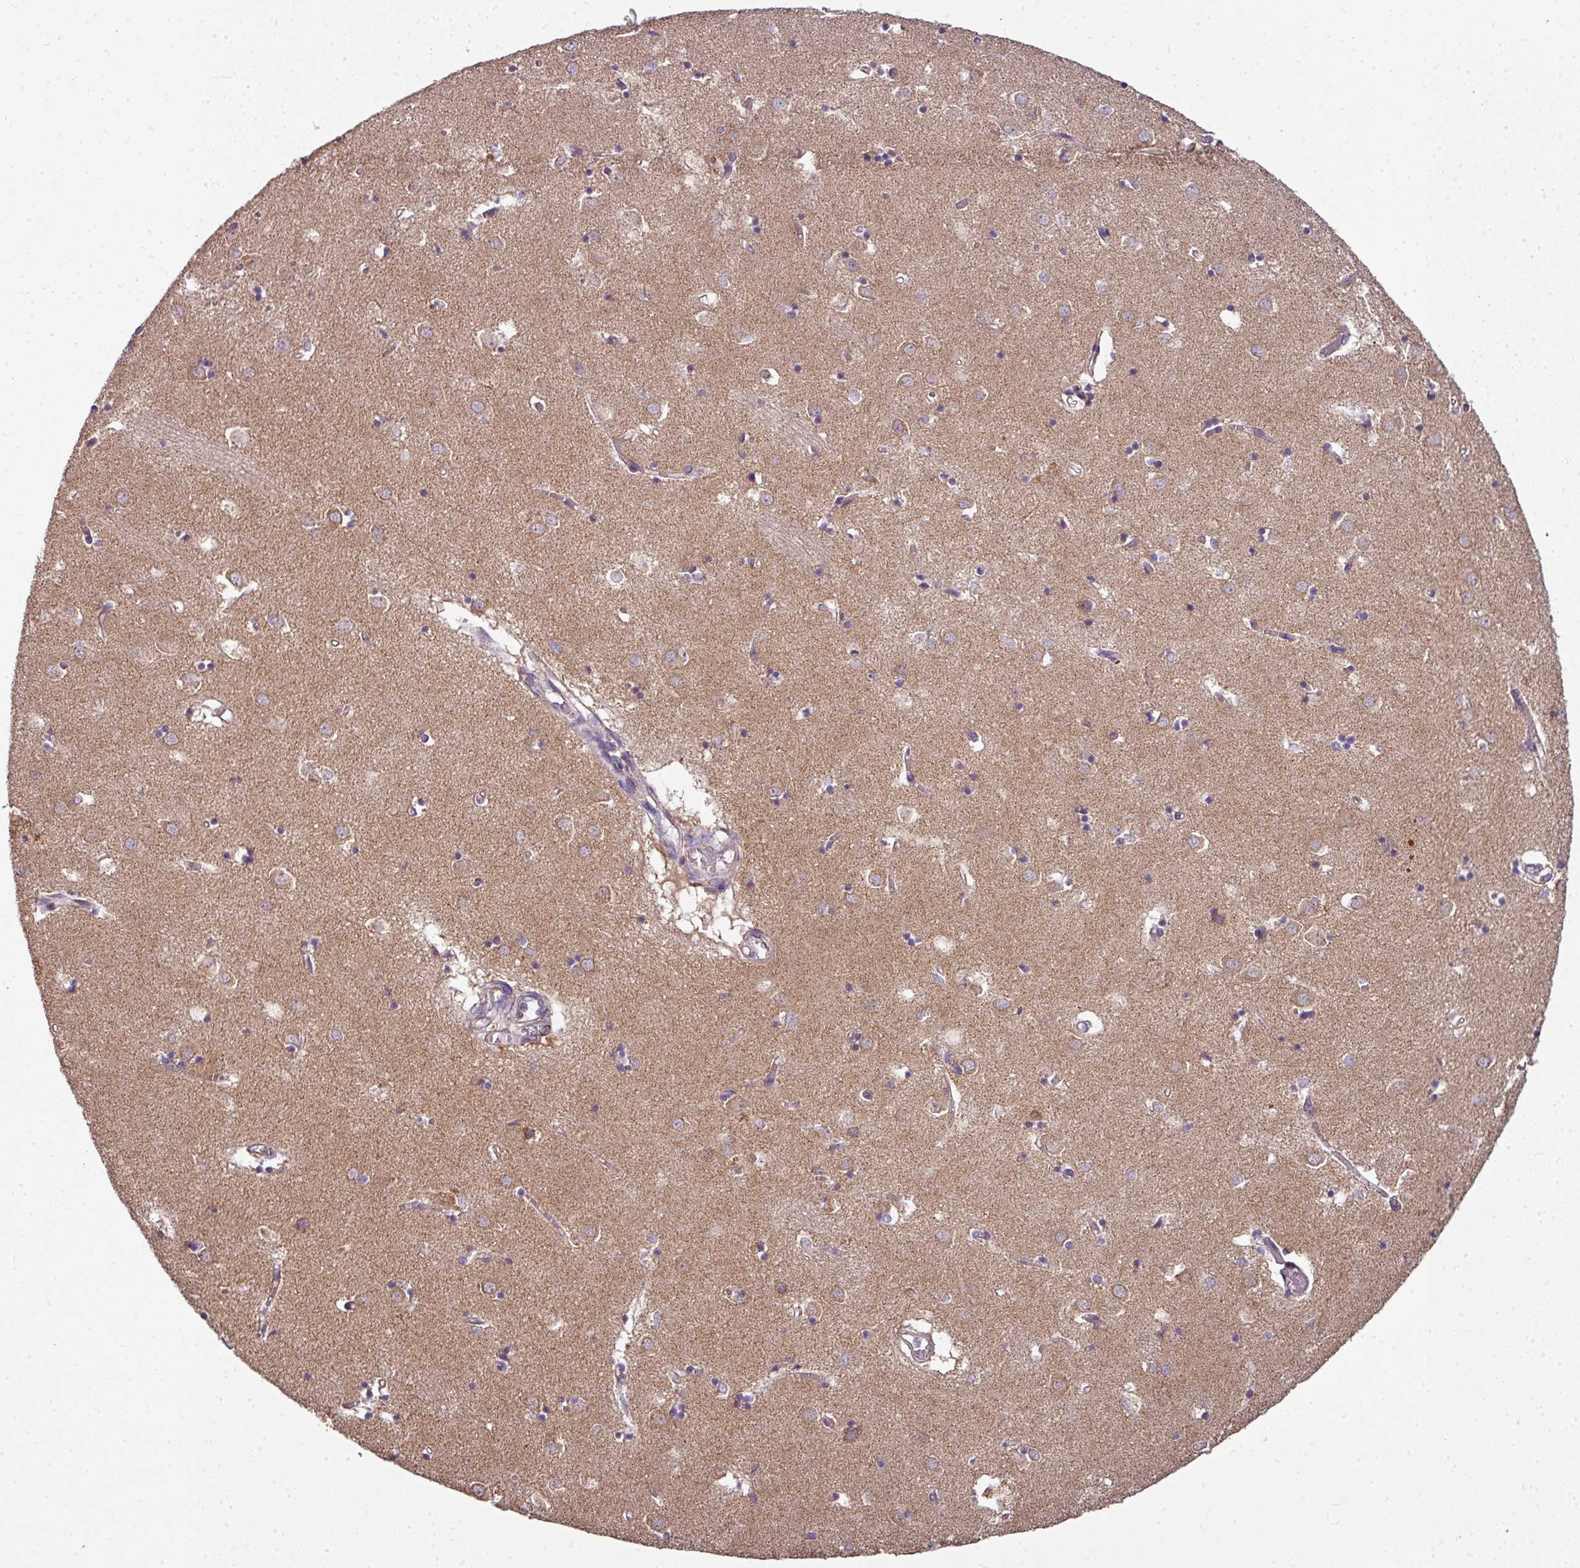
{"staining": {"intensity": "negative", "quantity": "none", "location": "none"}, "tissue": "caudate", "cell_type": "Glial cells", "image_type": "normal", "snomed": [{"axis": "morphology", "description": "Normal tissue, NOS"}, {"axis": "topography", "description": "Lateral ventricle wall"}], "caption": "IHC histopathology image of benign caudate: caudate stained with DAB (3,3'-diaminobenzidine) exhibits no significant protein staining in glial cells.", "gene": "PALS2", "patient": {"sex": "male", "age": 70}}